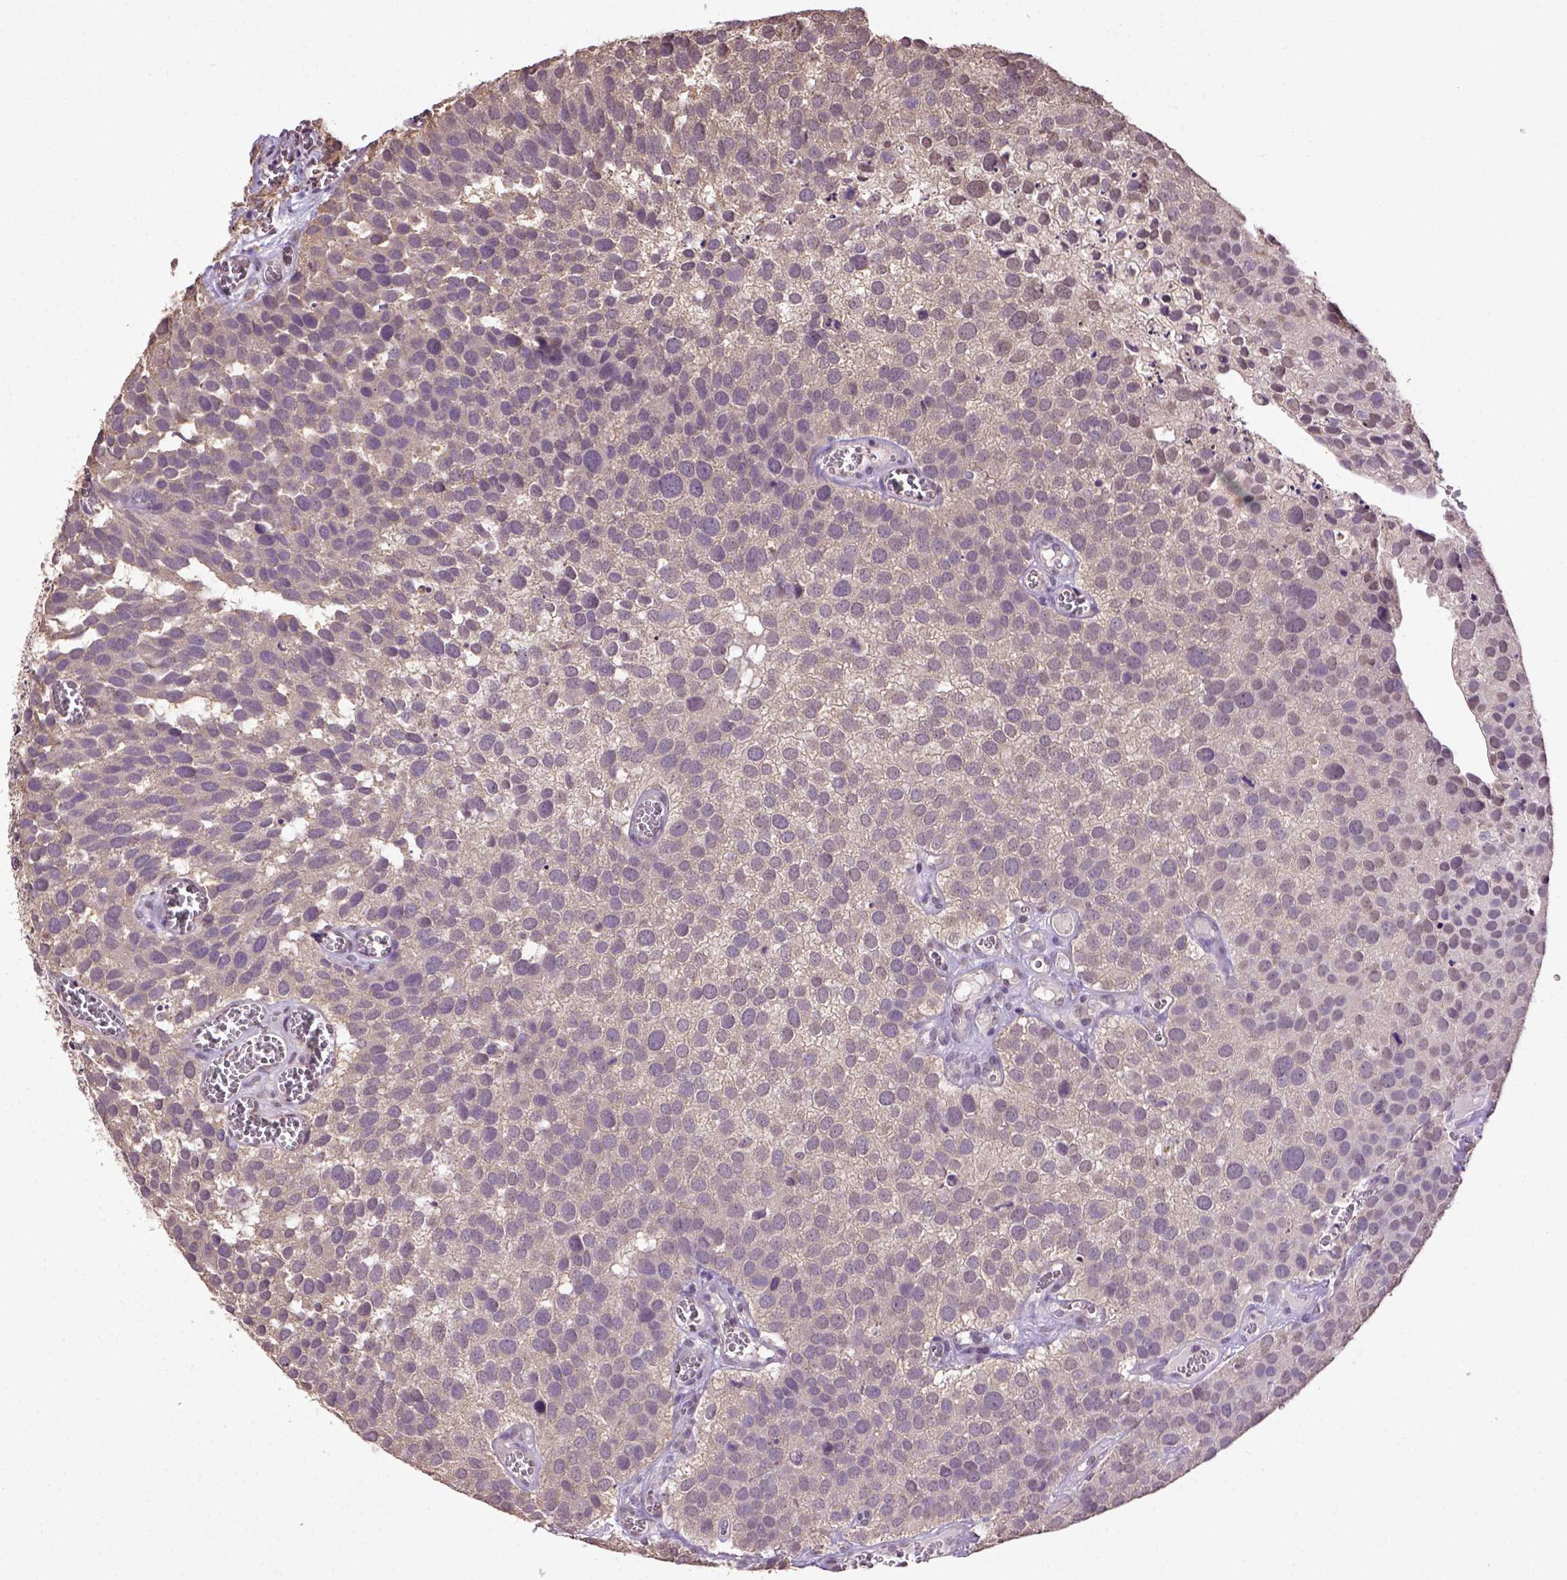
{"staining": {"intensity": "weak", "quantity": ">75%", "location": "cytoplasmic/membranous"}, "tissue": "urothelial cancer", "cell_type": "Tumor cells", "image_type": "cancer", "snomed": [{"axis": "morphology", "description": "Urothelial carcinoma, Low grade"}, {"axis": "topography", "description": "Urinary bladder"}], "caption": "Brown immunohistochemical staining in human urothelial cancer reveals weak cytoplasmic/membranous positivity in approximately >75% of tumor cells.", "gene": "WDR17", "patient": {"sex": "female", "age": 69}}